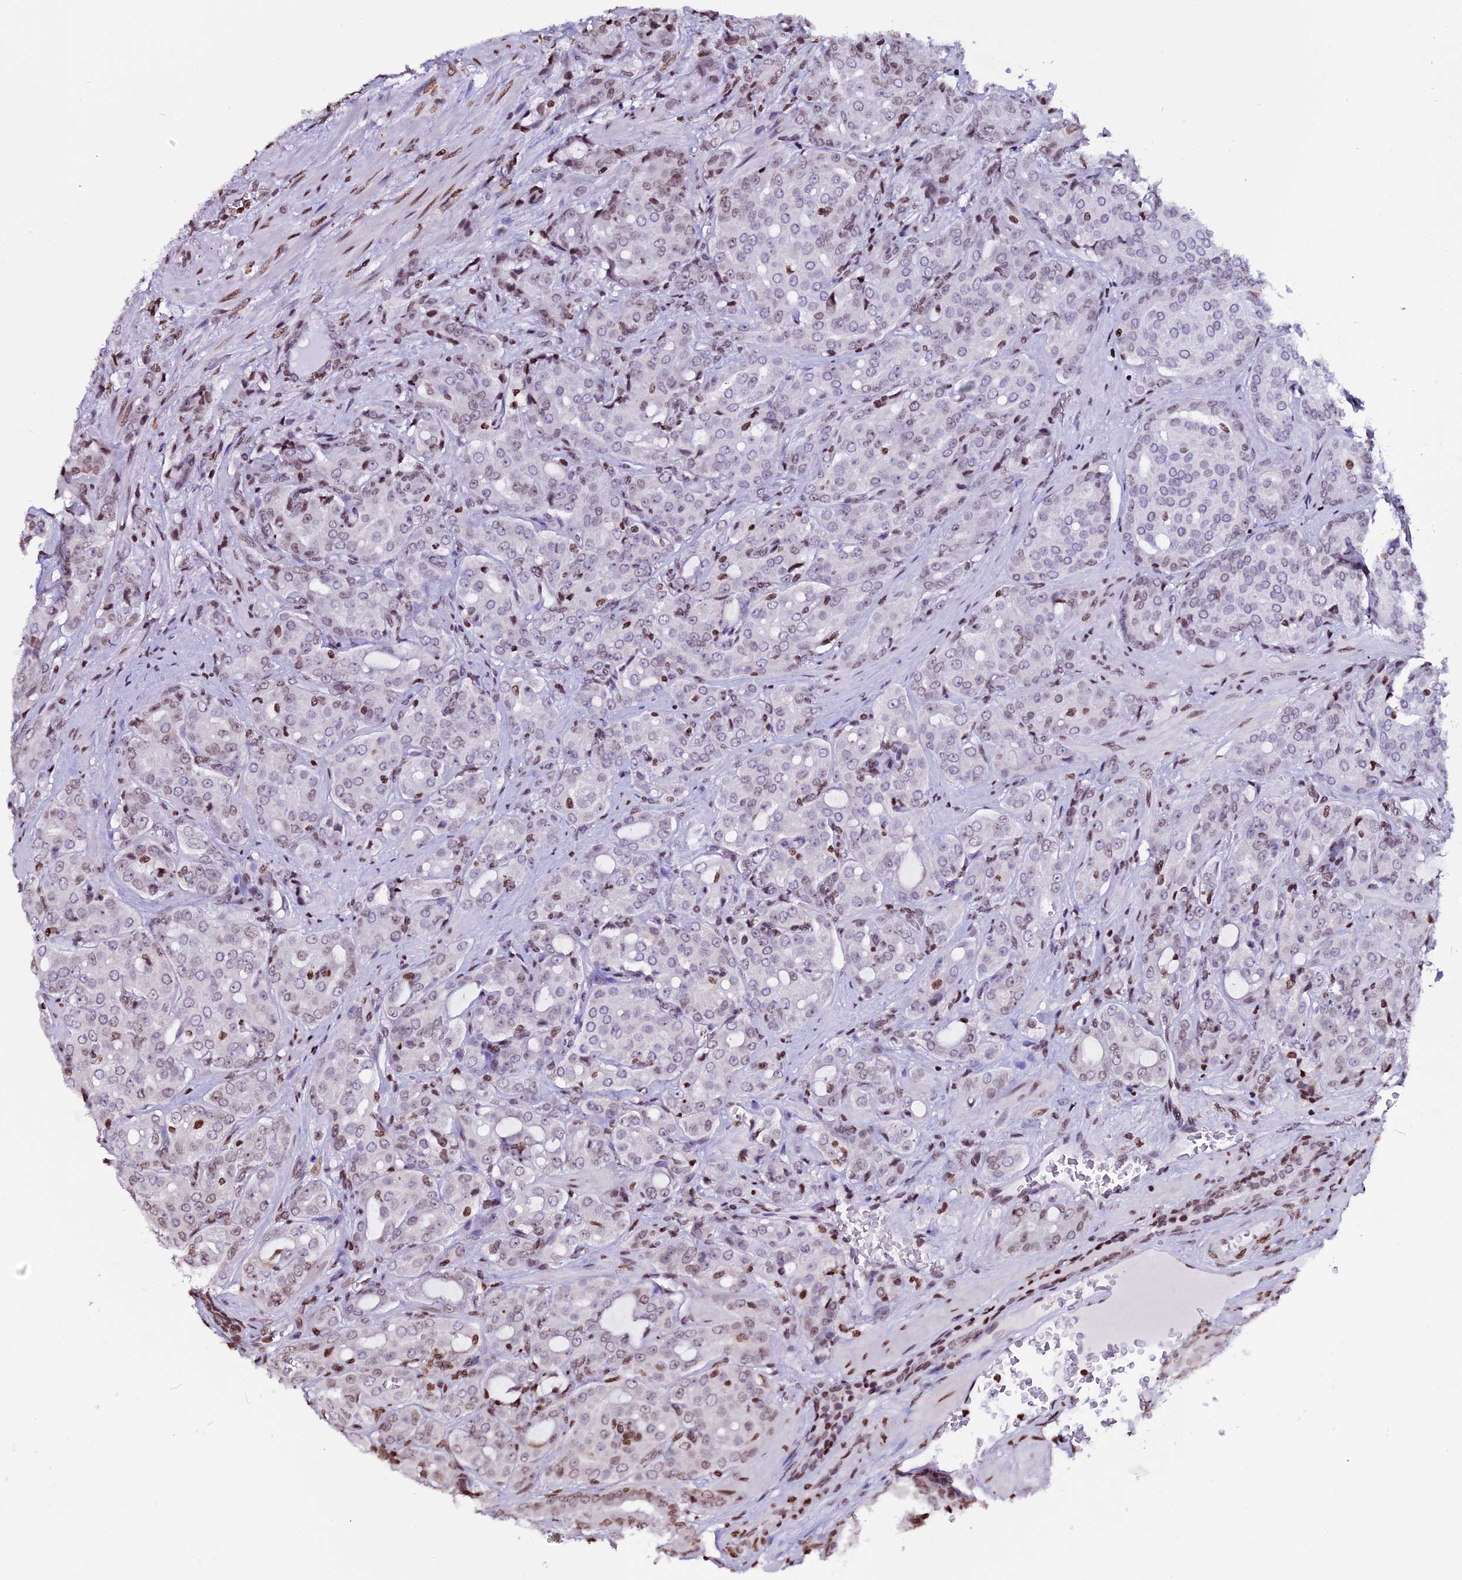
{"staining": {"intensity": "moderate", "quantity": "<25%", "location": "nuclear"}, "tissue": "prostate cancer", "cell_type": "Tumor cells", "image_type": "cancer", "snomed": [{"axis": "morphology", "description": "Adenocarcinoma, High grade"}, {"axis": "topography", "description": "Prostate"}], "caption": "The micrograph shows a brown stain indicating the presence of a protein in the nuclear of tumor cells in adenocarcinoma (high-grade) (prostate).", "gene": "MACROH2A2", "patient": {"sex": "male", "age": 68}}